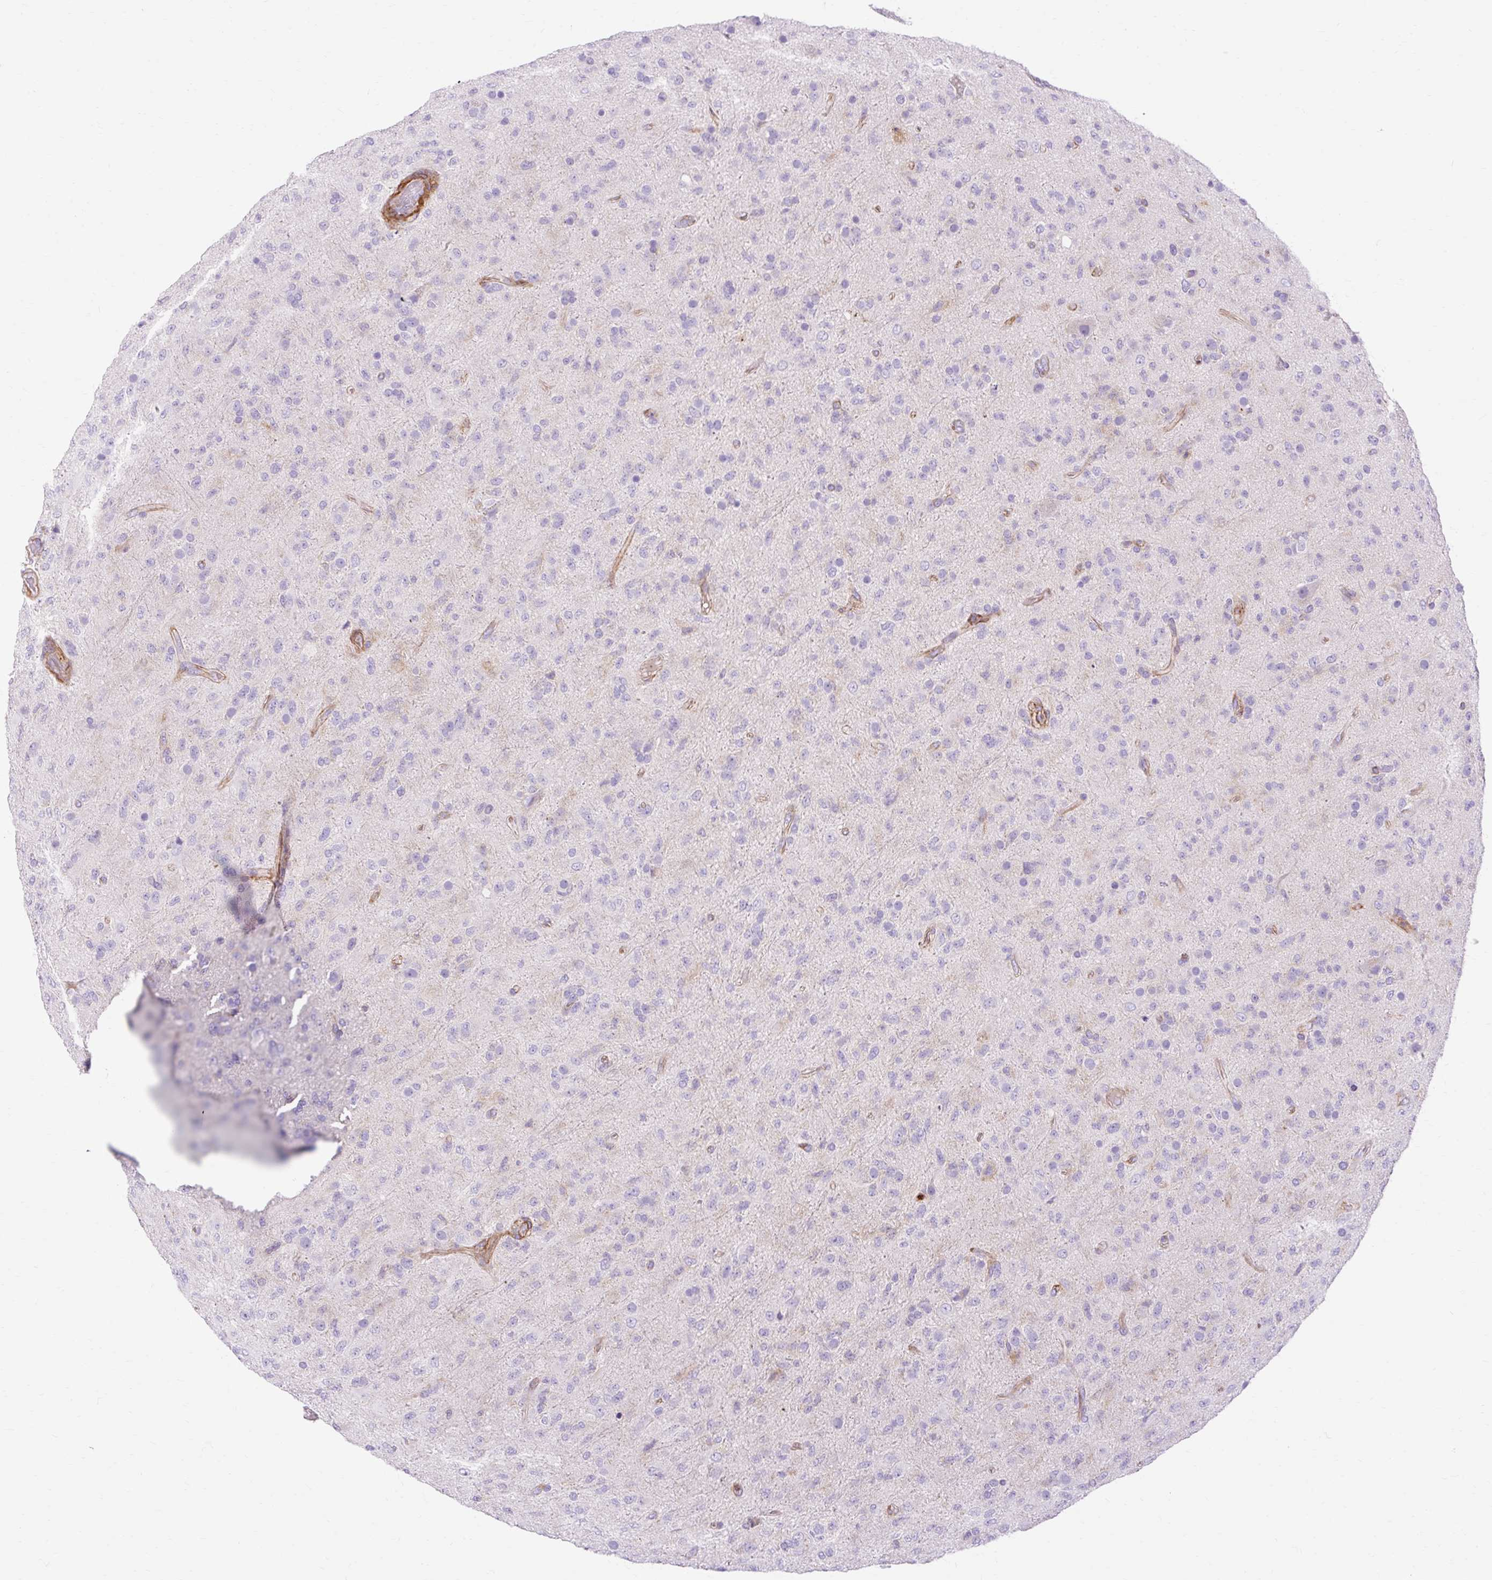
{"staining": {"intensity": "negative", "quantity": "none", "location": "none"}, "tissue": "glioma", "cell_type": "Tumor cells", "image_type": "cancer", "snomed": [{"axis": "morphology", "description": "Glioma, malignant, Low grade"}, {"axis": "topography", "description": "Brain"}], "caption": "A micrograph of human glioma is negative for staining in tumor cells. (DAB (3,3'-diaminobenzidine) IHC, high magnification).", "gene": "CORO7-PAM16", "patient": {"sex": "male", "age": 65}}